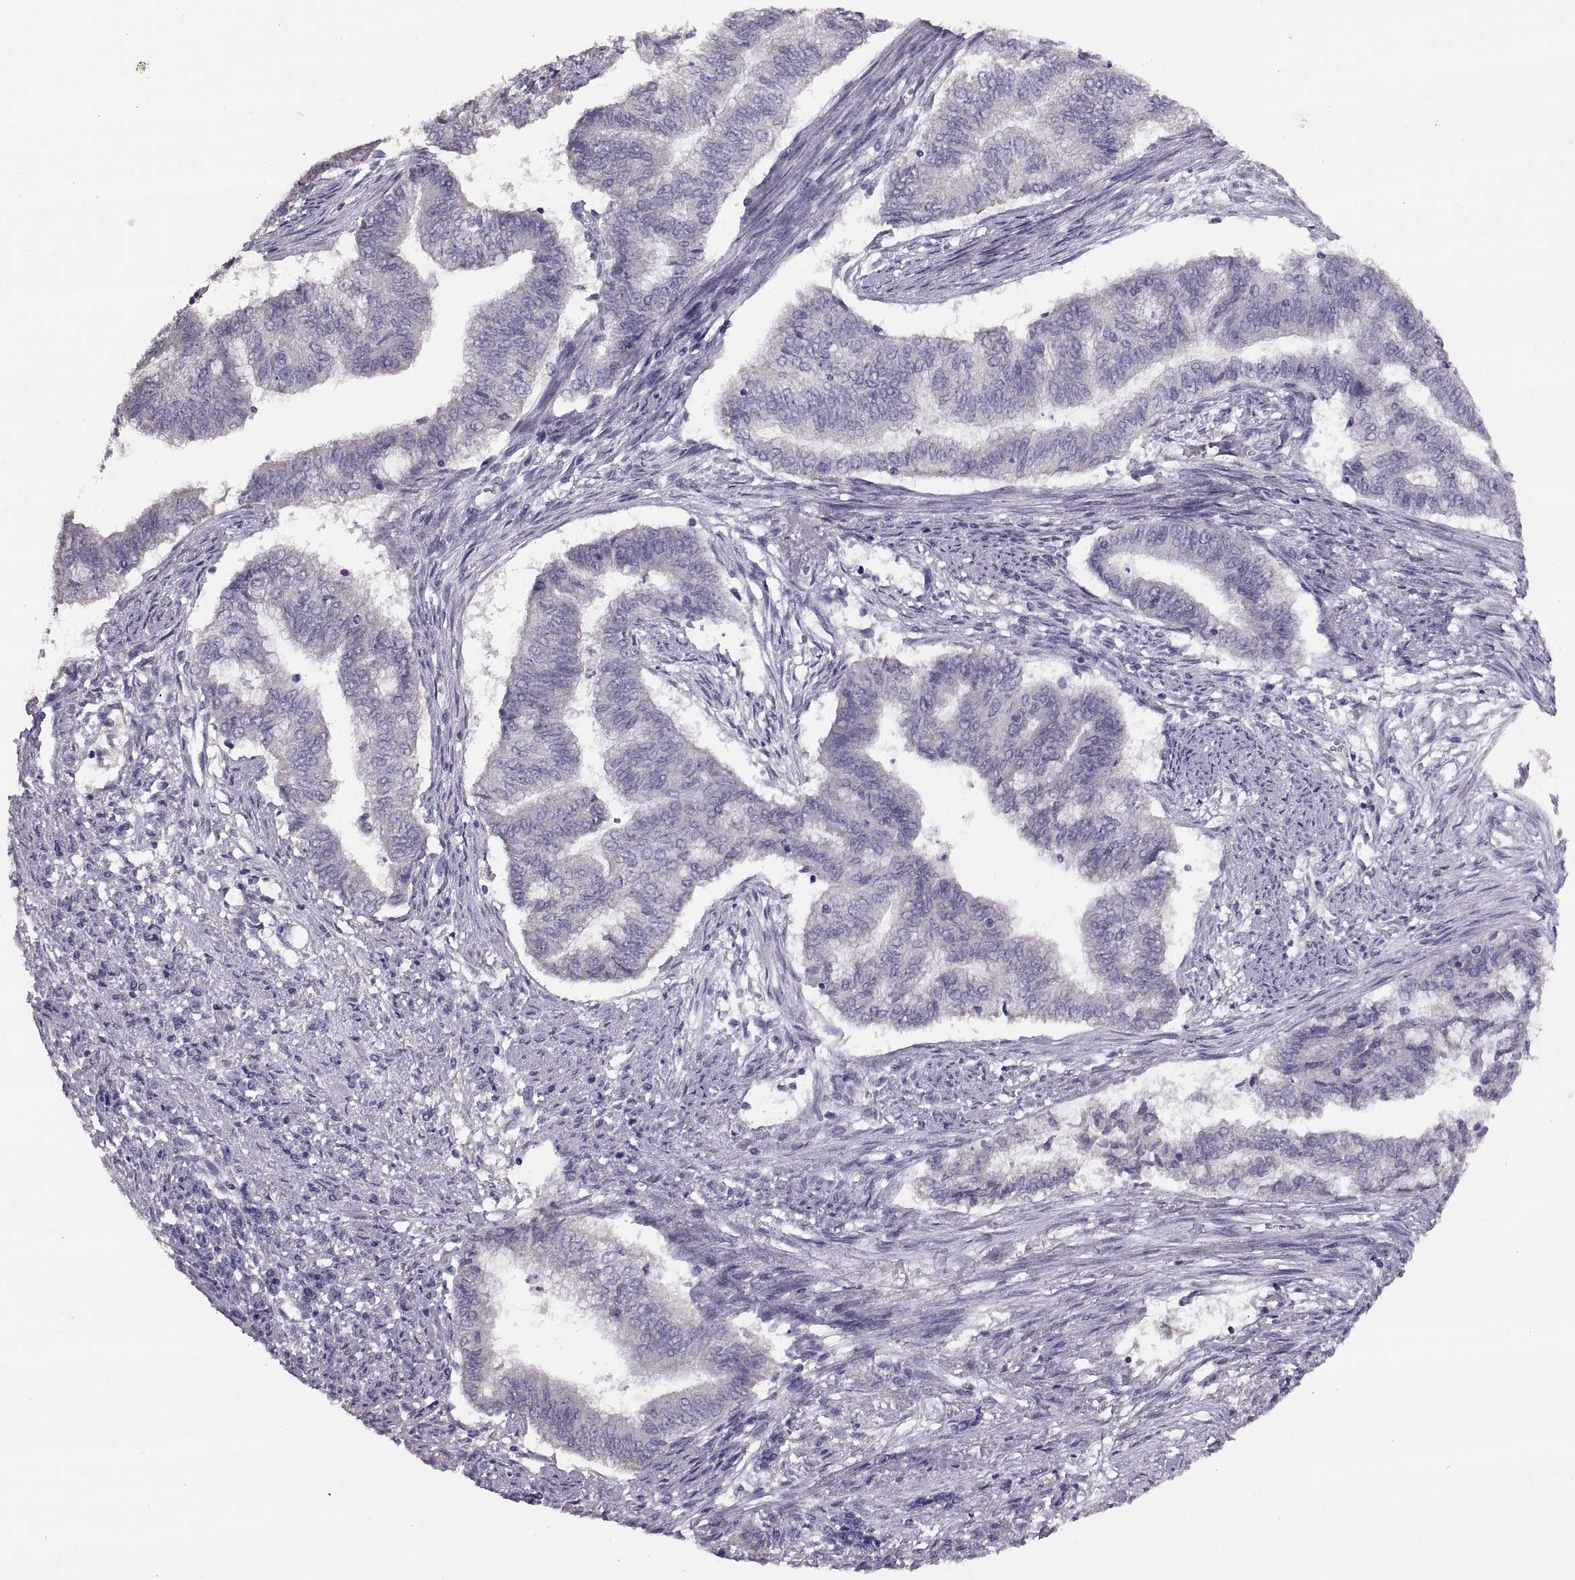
{"staining": {"intensity": "negative", "quantity": "none", "location": "none"}, "tissue": "endometrial cancer", "cell_type": "Tumor cells", "image_type": "cancer", "snomed": [{"axis": "morphology", "description": "Adenocarcinoma, NOS"}, {"axis": "topography", "description": "Endometrium"}], "caption": "Tumor cells are negative for protein expression in human adenocarcinoma (endometrial). Brightfield microscopy of immunohistochemistry (IHC) stained with DAB (brown) and hematoxylin (blue), captured at high magnification.", "gene": "WBP2NL", "patient": {"sex": "female", "age": 65}}